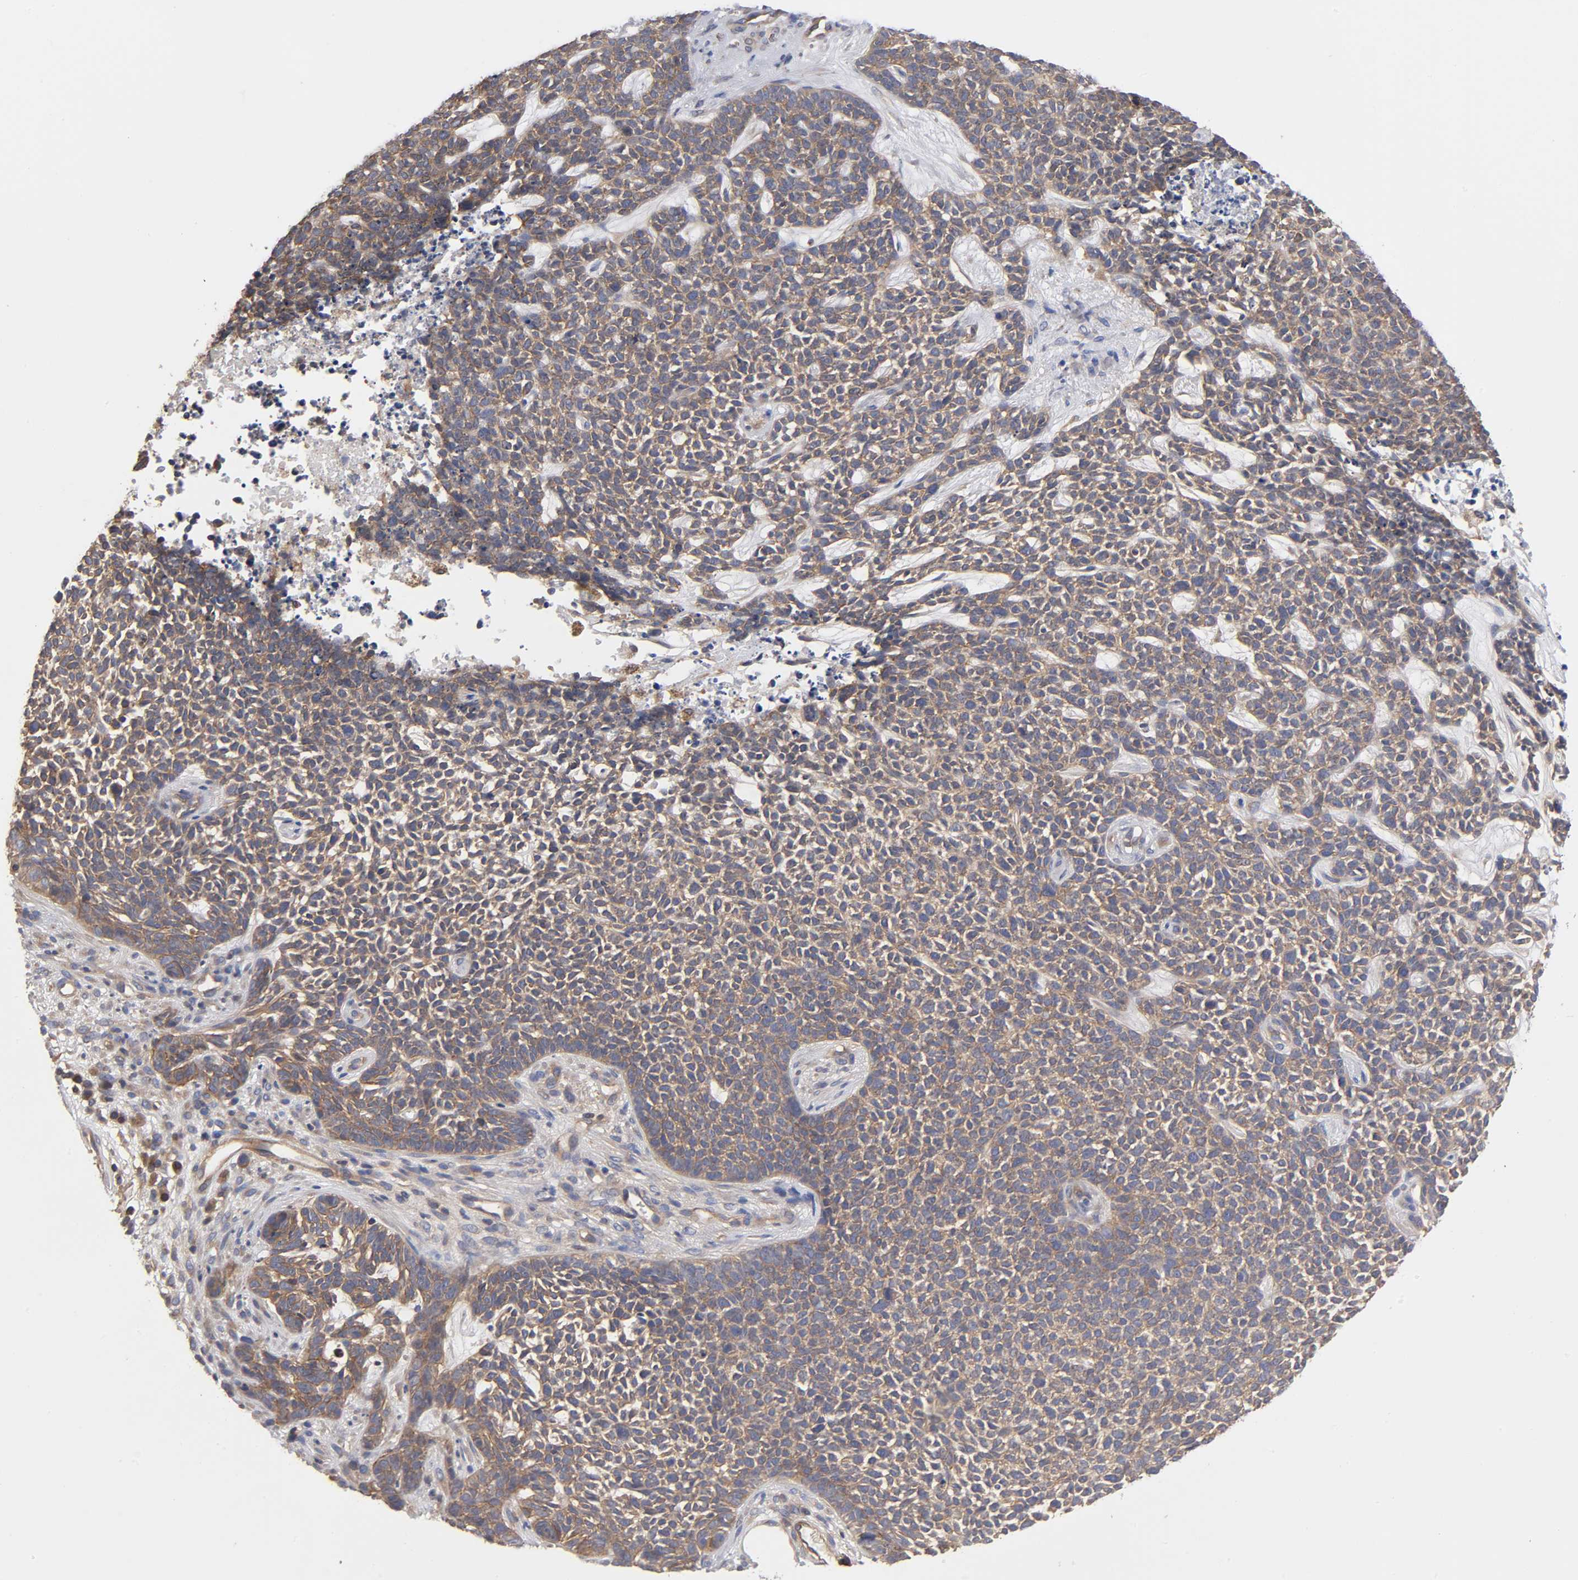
{"staining": {"intensity": "weak", "quantity": ">75%", "location": "cytoplasmic/membranous"}, "tissue": "skin cancer", "cell_type": "Tumor cells", "image_type": "cancer", "snomed": [{"axis": "morphology", "description": "Basal cell carcinoma"}, {"axis": "topography", "description": "Skin"}], "caption": "Protein staining demonstrates weak cytoplasmic/membranous staining in about >75% of tumor cells in skin basal cell carcinoma.", "gene": "STRN3", "patient": {"sex": "female", "age": 84}}